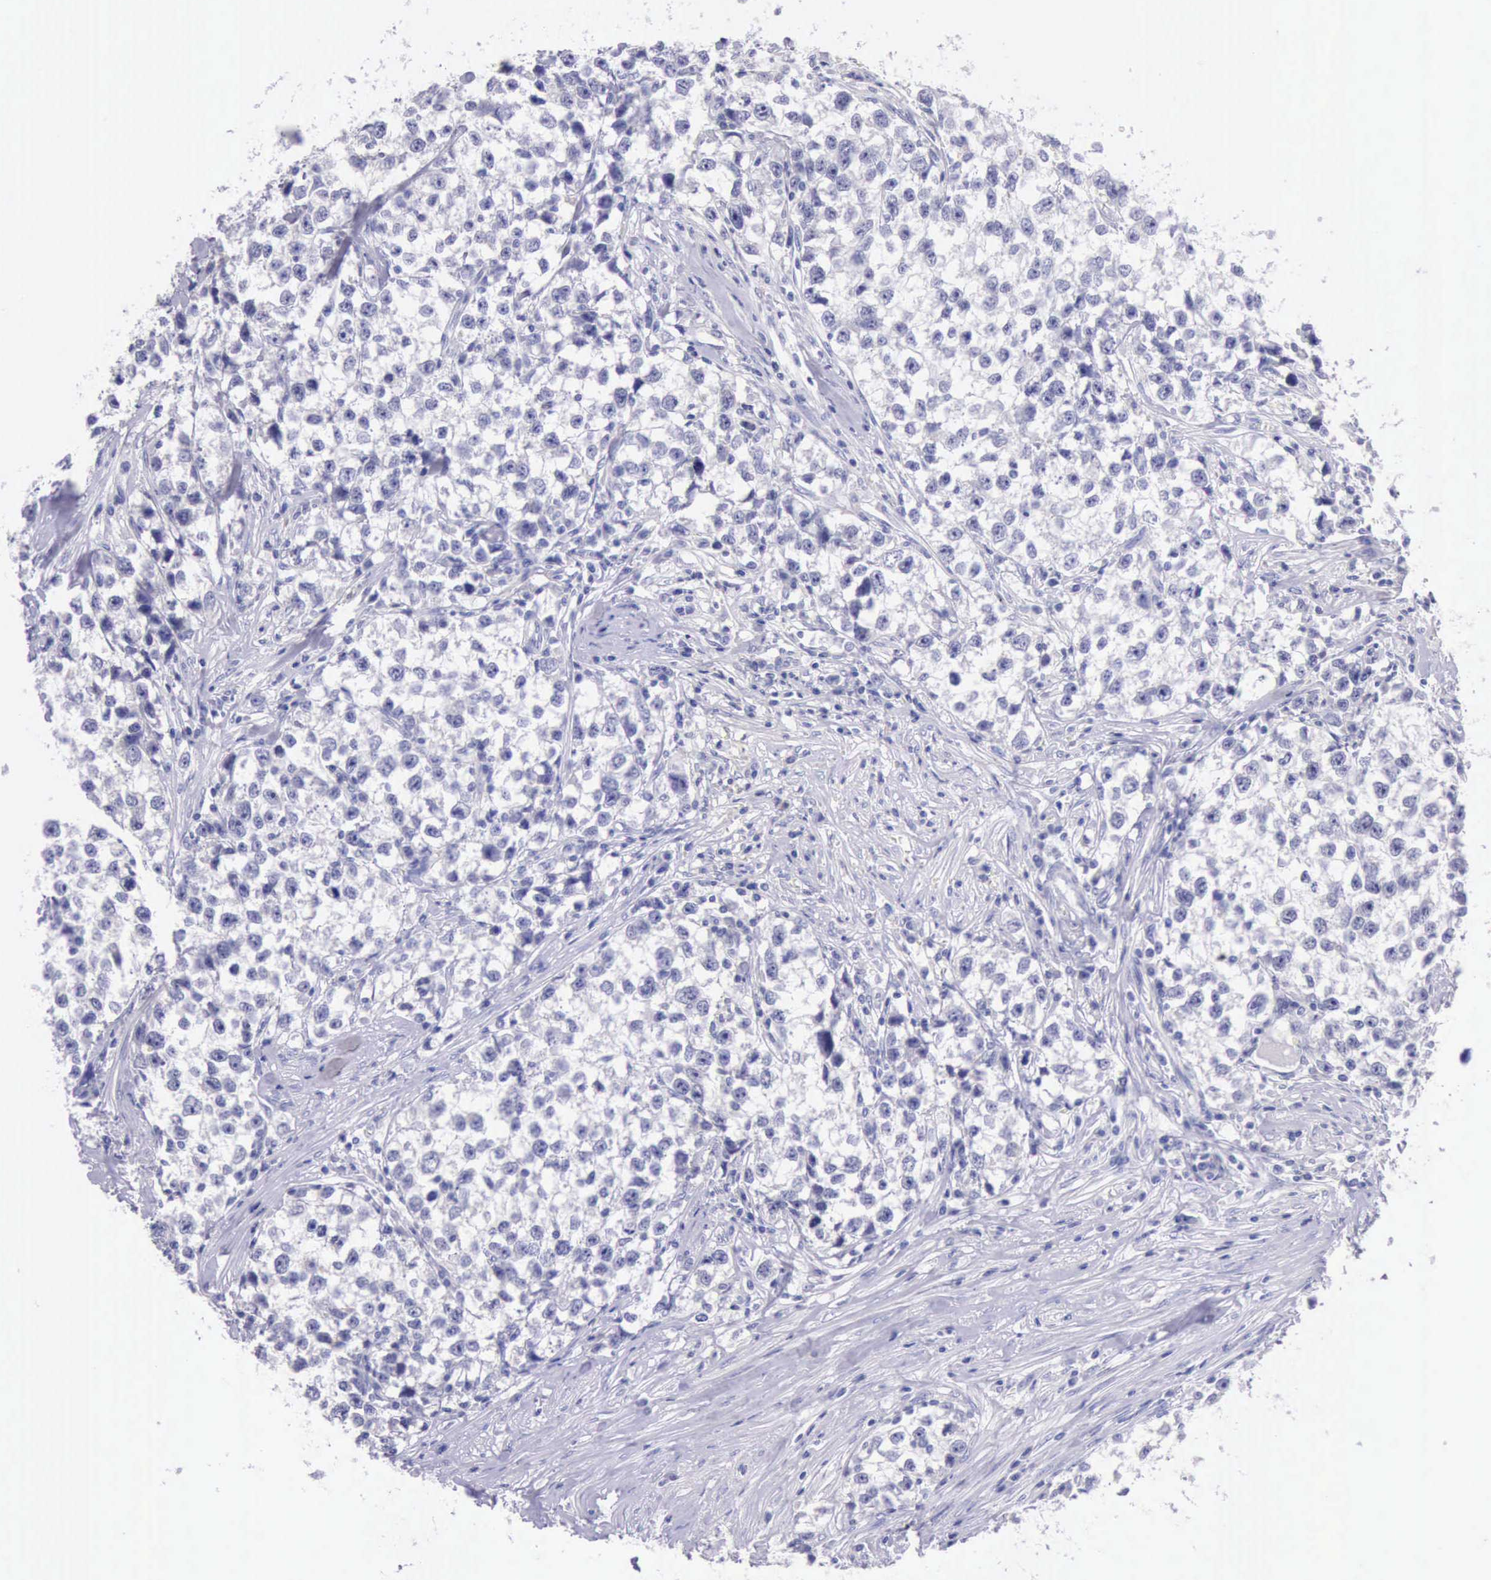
{"staining": {"intensity": "negative", "quantity": "none", "location": "none"}, "tissue": "testis cancer", "cell_type": "Tumor cells", "image_type": "cancer", "snomed": [{"axis": "morphology", "description": "Seminoma, NOS"}, {"axis": "morphology", "description": "Carcinoma, Embryonal, NOS"}, {"axis": "topography", "description": "Testis"}], "caption": "Seminoma (testis) was stained to show a protein in brown. There is no significant staining in tumor cells.", "gene": "LRFN5", "patient": {"sex": "male", "age": 30}}